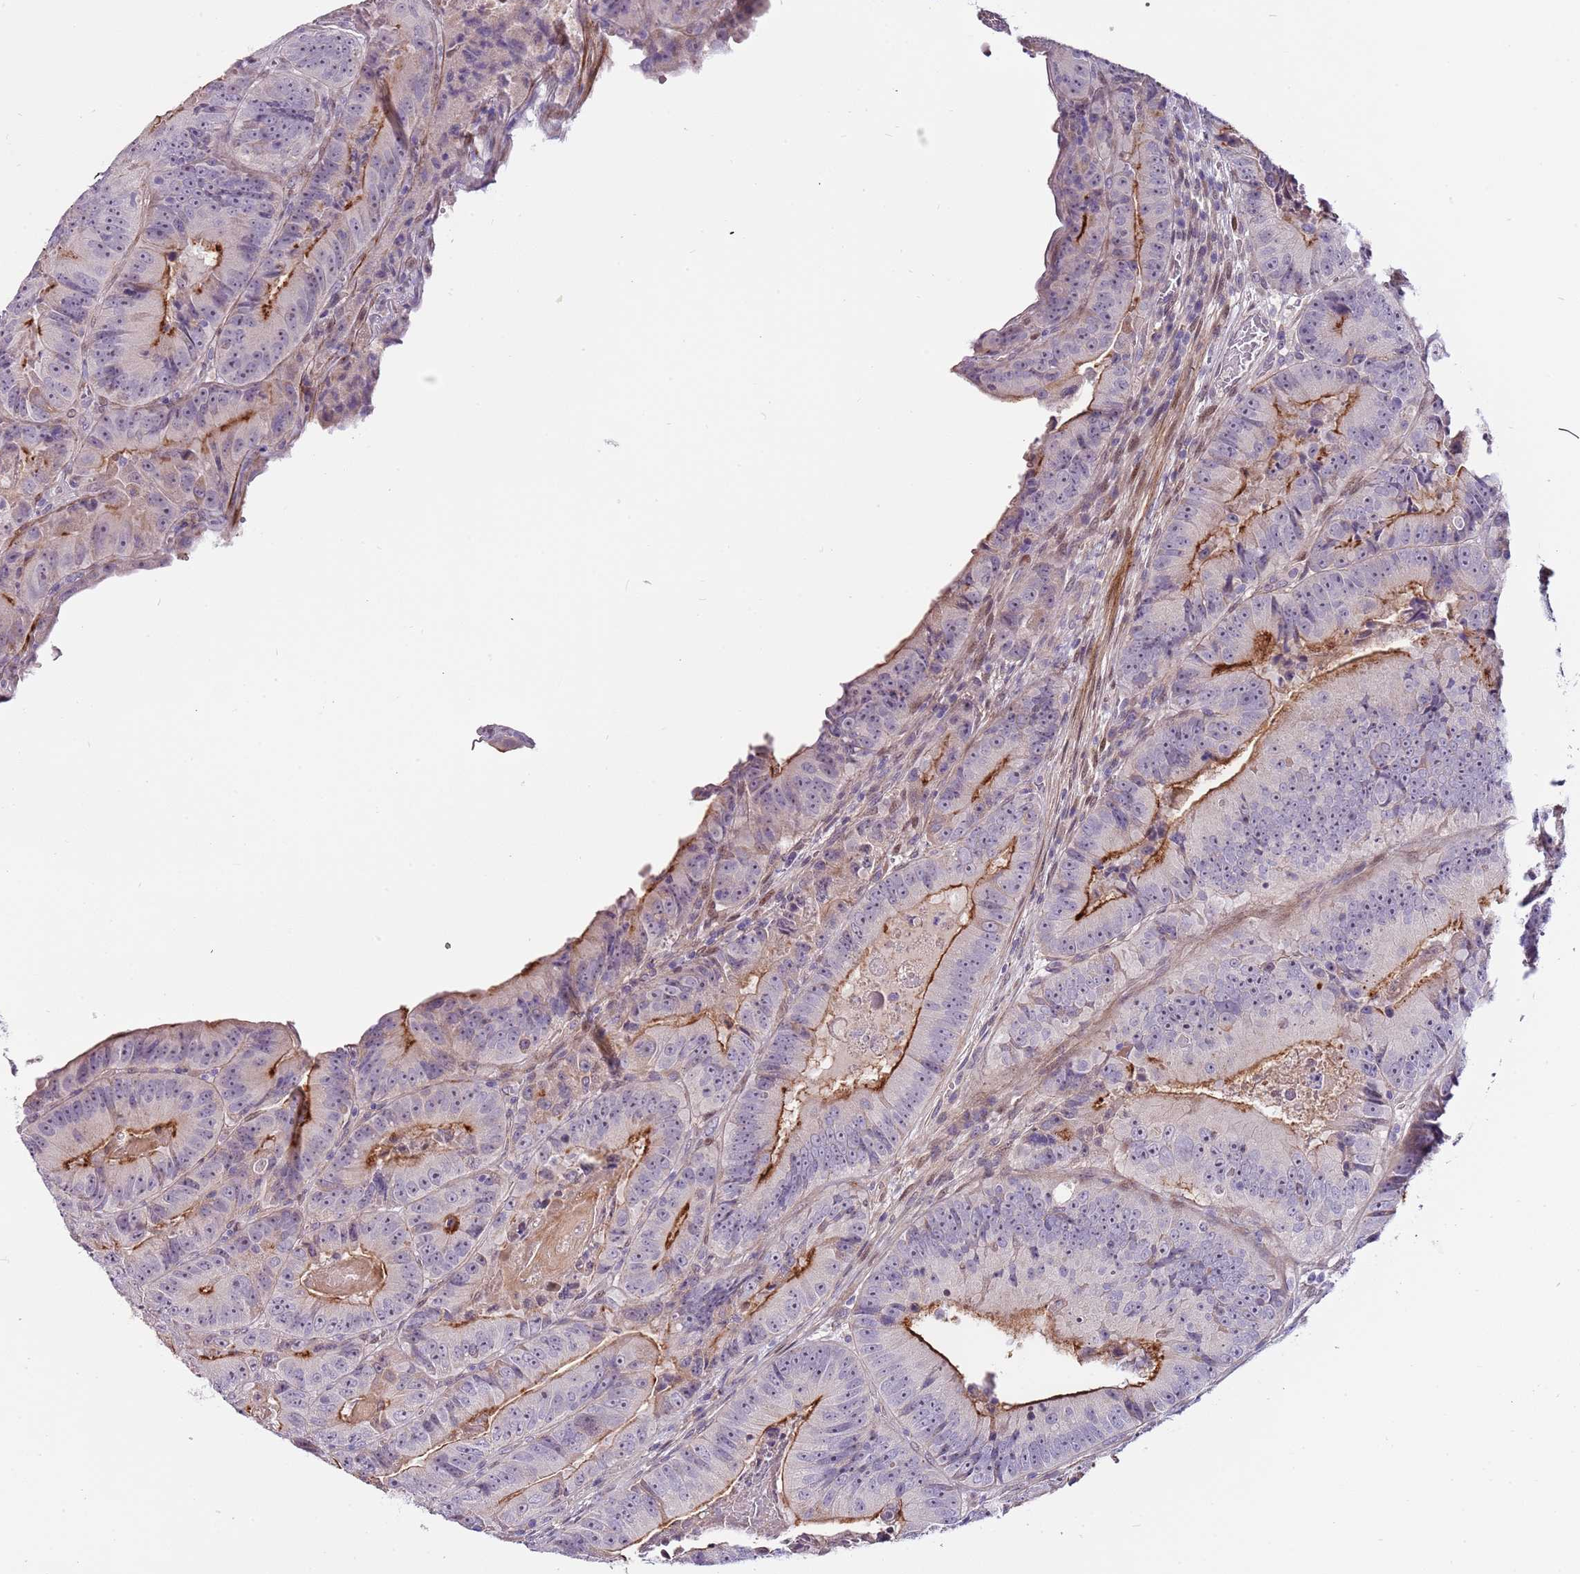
{"staining": {"intensity": "strong", "quantity": "25%-75%", "location": "cytoplasmic/membranous"}, "tissue": "colorectal cancer", "cell_type": "Tumor cells", "image_type": "cancer", "snomed": [{"axis": "morphology", "description": "Adenocarcinoma, NOS"}, {"axis": "topography", "description": "Colon"}], "caption": "Human adenocarcinoma (colorectal) stained for a protein (brown) demonstrates strong cytoplasmic/membranous positive expression in approximately 25%-75% of tumor cells.", "gene": "NKX2-3", "patient": {"sex": "female", "age": 86}}